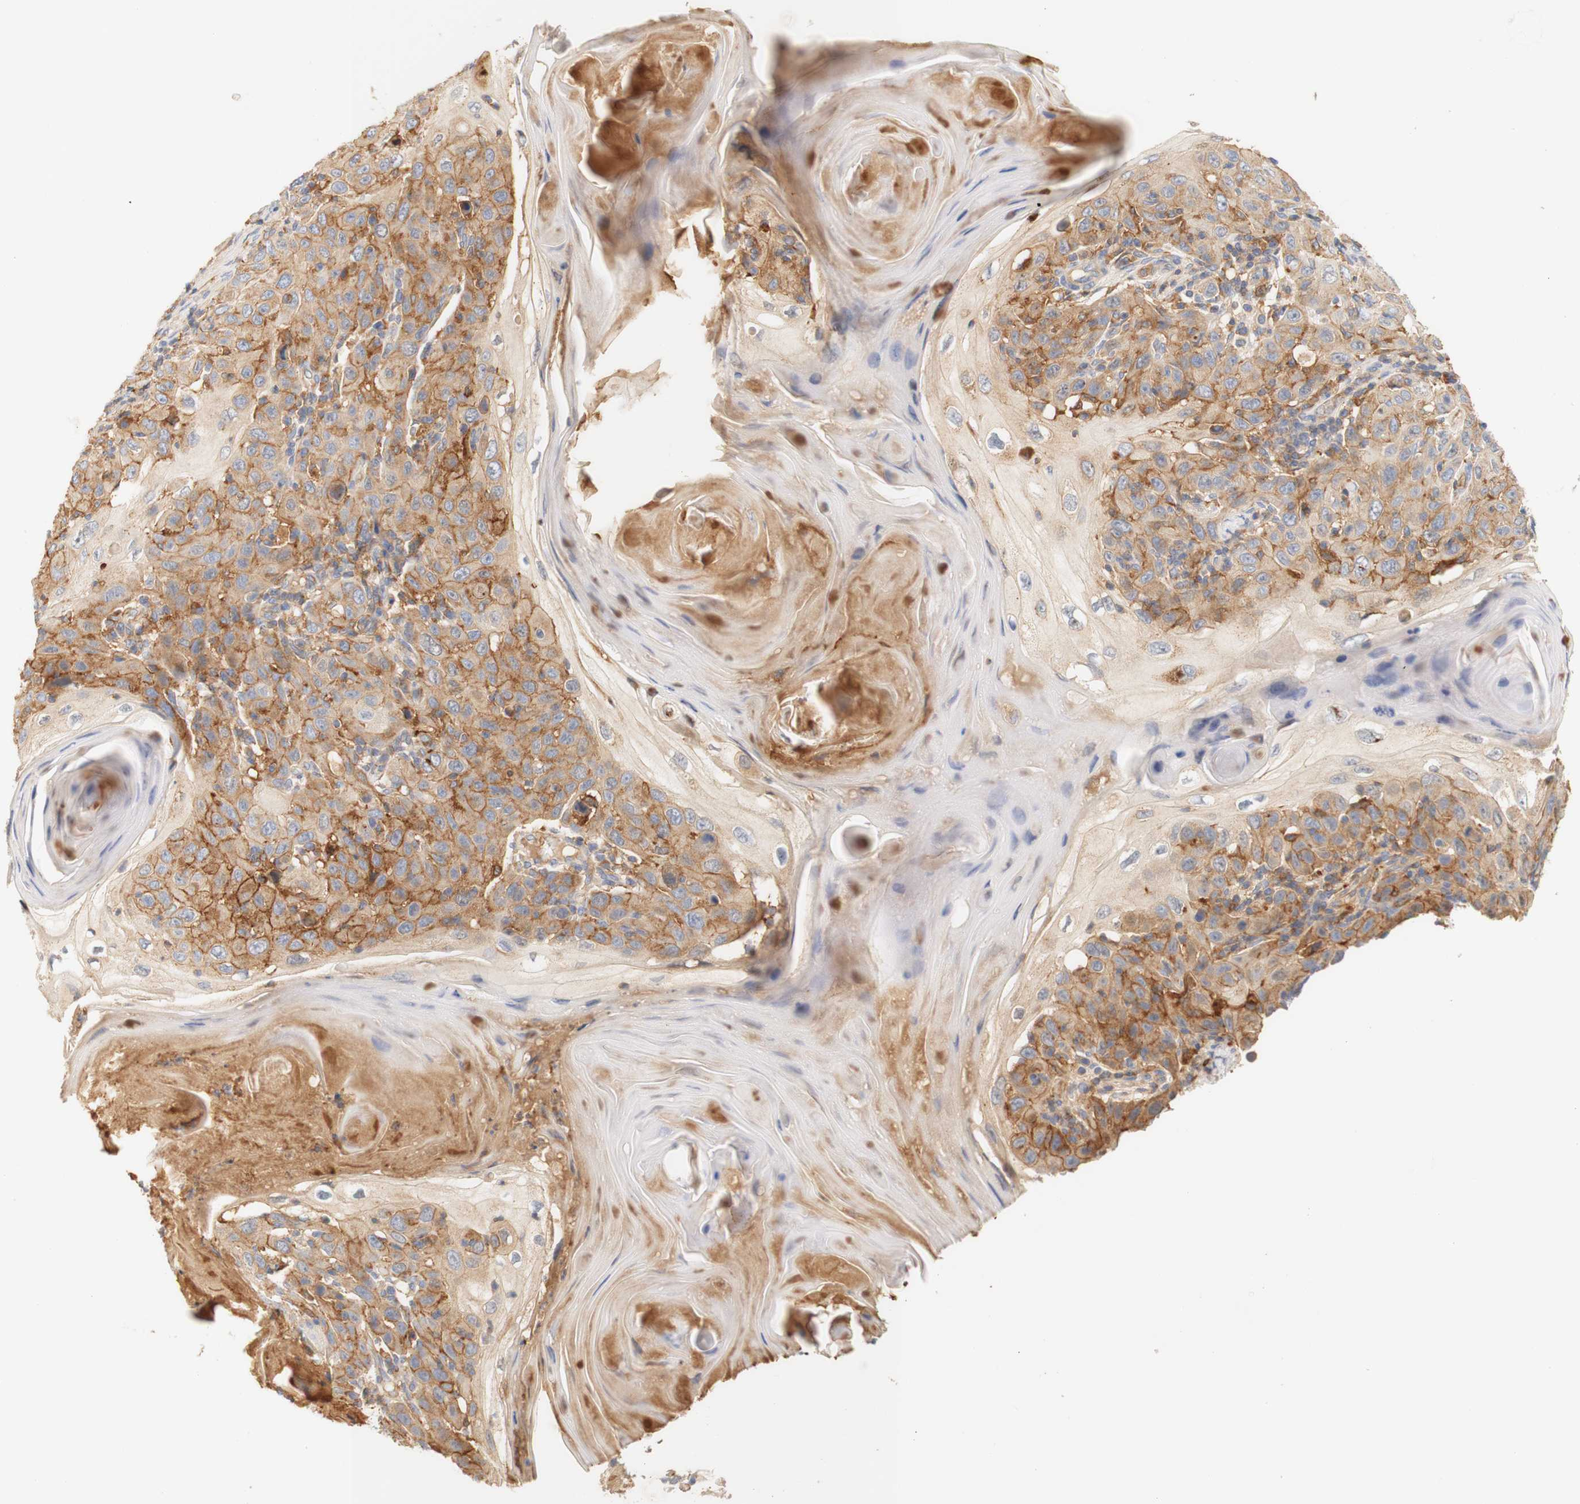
{"staining": {"intensity": "moderate", "quantity": "25%-75%", "location": "cytoplasmic/membranous"}, "tissue": "skin cancer", "cell_type": "Tumor cells", "image_type": "cancer", "snomed": [{"axis": "morphology", "description": "Squamous cell carcinoma, NOS"}, {"axis": "topography", "description": "Skin"}], "caption": "Immunohistochemical staining of human squamous cell carcinoma (skin) shows medium levels of moderate cytoplasmic/membranous protein positivity in approximately 25%-75% of tumor cells. Immunohistochemistry stains the protein of interest in brown and the nuclei are stained blue.", "gene": "PCDH7", "patient": {"sex": "female", "age": 88}}